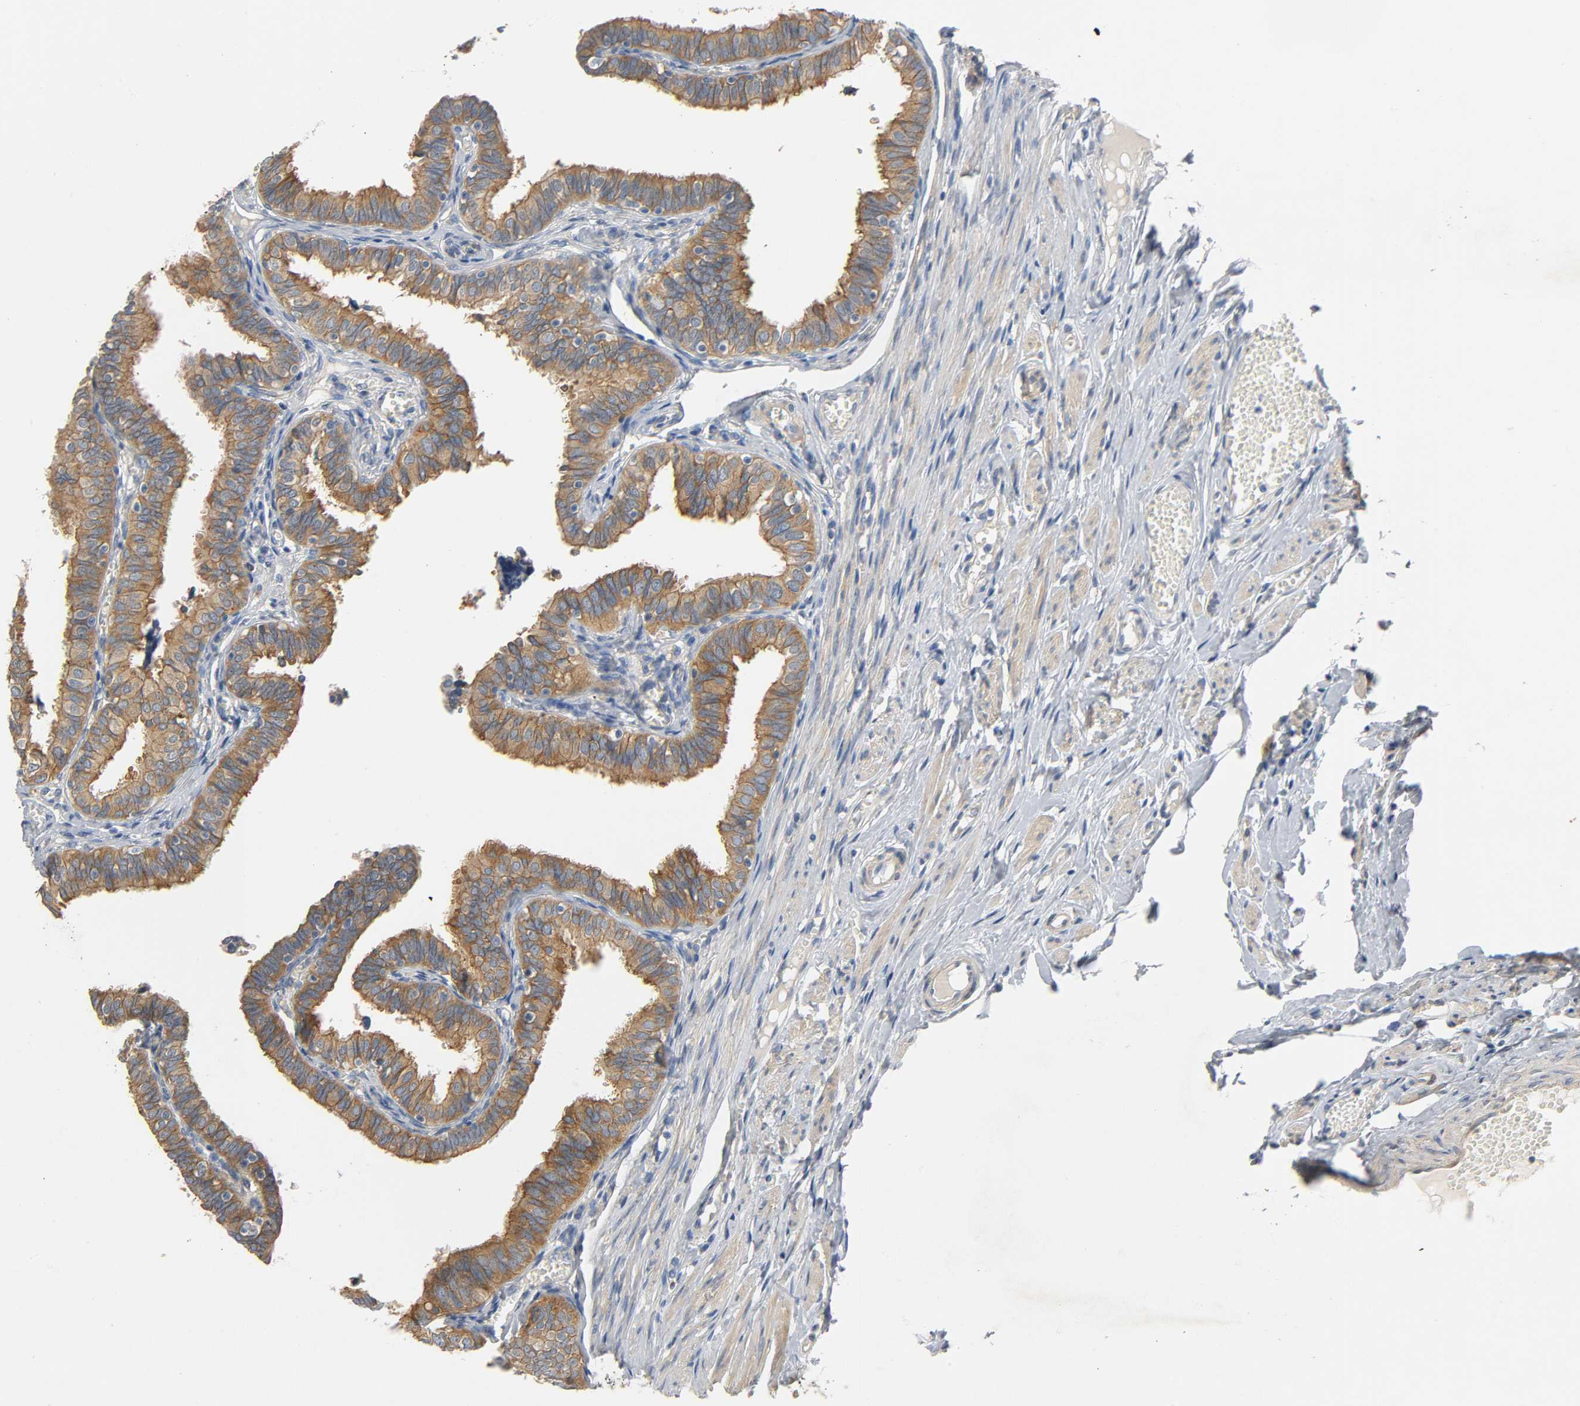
{"staining": {"intensity": "strong", "quantity": ">75%", "location": "cytoplasmic/membranous"}, "tissue": "fallopian tube", "cell_type": "Glandular cells", "image_type": "normal", "snomed": [{"axis": "morphology", "description": "Normal tissue, NOS"}, {"axis": "topography", "description": "Fallopian tube"}], "caption": "Strong cytoplasmic/membranous expression is appreciated in approximately >75% of glandular cells in normal fallopian tube.", "gene": "ARPC1A", "patient": {"sex": "female", "age": 46}}